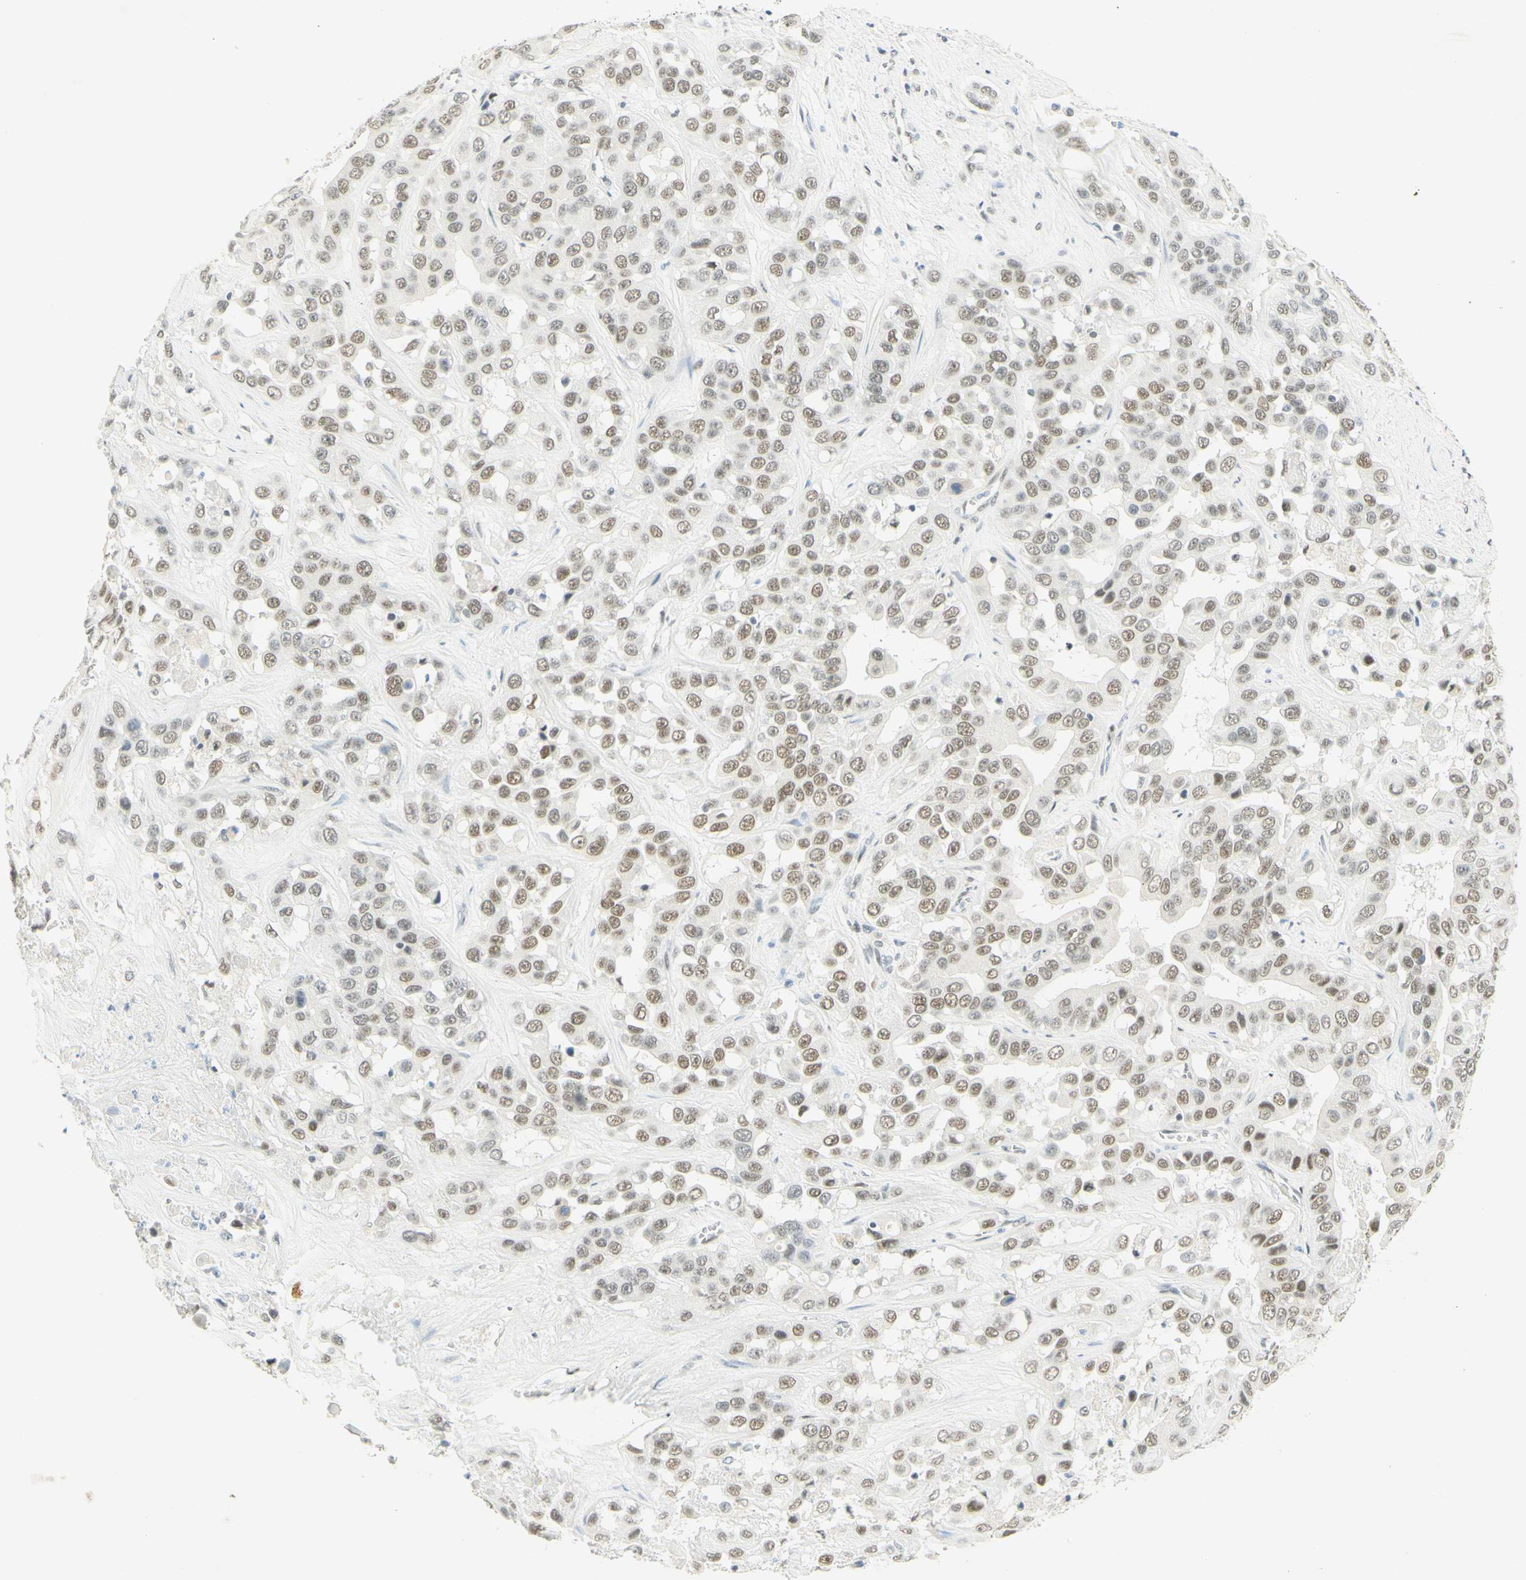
{"staining": {"intensity": "weak", "quantity": ">75%", "location": "nuclear"}, "tissue": "liver cancer", "cell_type": "Tumor cells", "image_type": "cancer", "snomed": [{"axis": "morphology", "description": "Cholangiocarcinoma"}, {"axis": "topography", "description": "Liver"}], "caption": "A photomicrograph showing weak nuclear staining in about >75% of tumor cells in liver cancer (cholangiocarcinoma), as visualized by brown immunohistochemical staining.", "gene": "PMS2", "patient": {"sex": "female", "age": 52}}